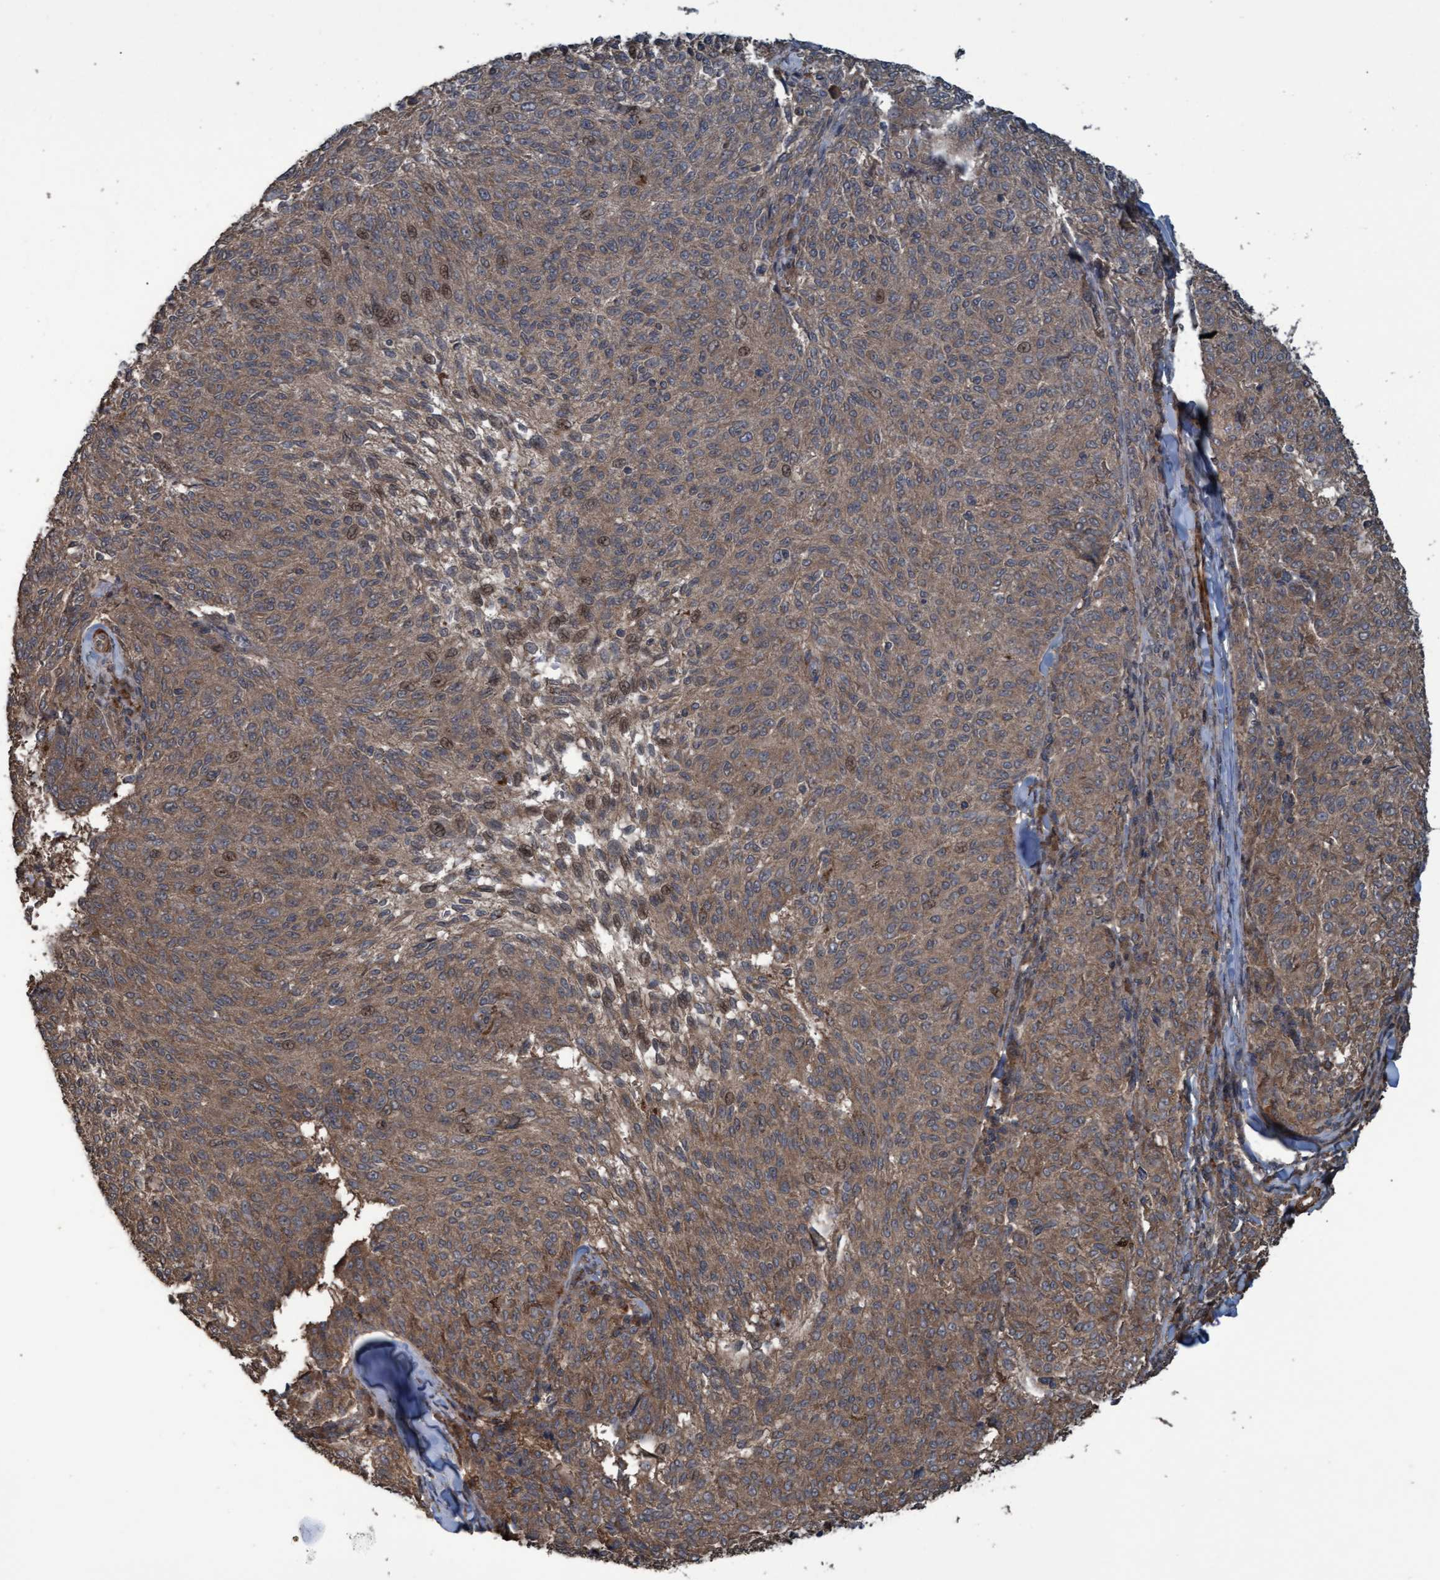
{"staining": {"intensity": "moderate", "quantity": "25%-75%", "location": "cytoplasmic/membranous"}, "tissue": "melanoma", "cell_type": "Tumor cells", "image_type": "cancer", "snomed": [{"axis": "morphology", "description": "Malignant melanoma, NOS"}, {"axis": "topography", "description": "Skin"}], "caption": "Moderate cytoplasmic/membranous positivity for a protein is seen in about 25%-75% of tumor cells of malignant melanoma using IHC.", "gene": "GGT6", "patient": {"sex": "female", "age": 72}}